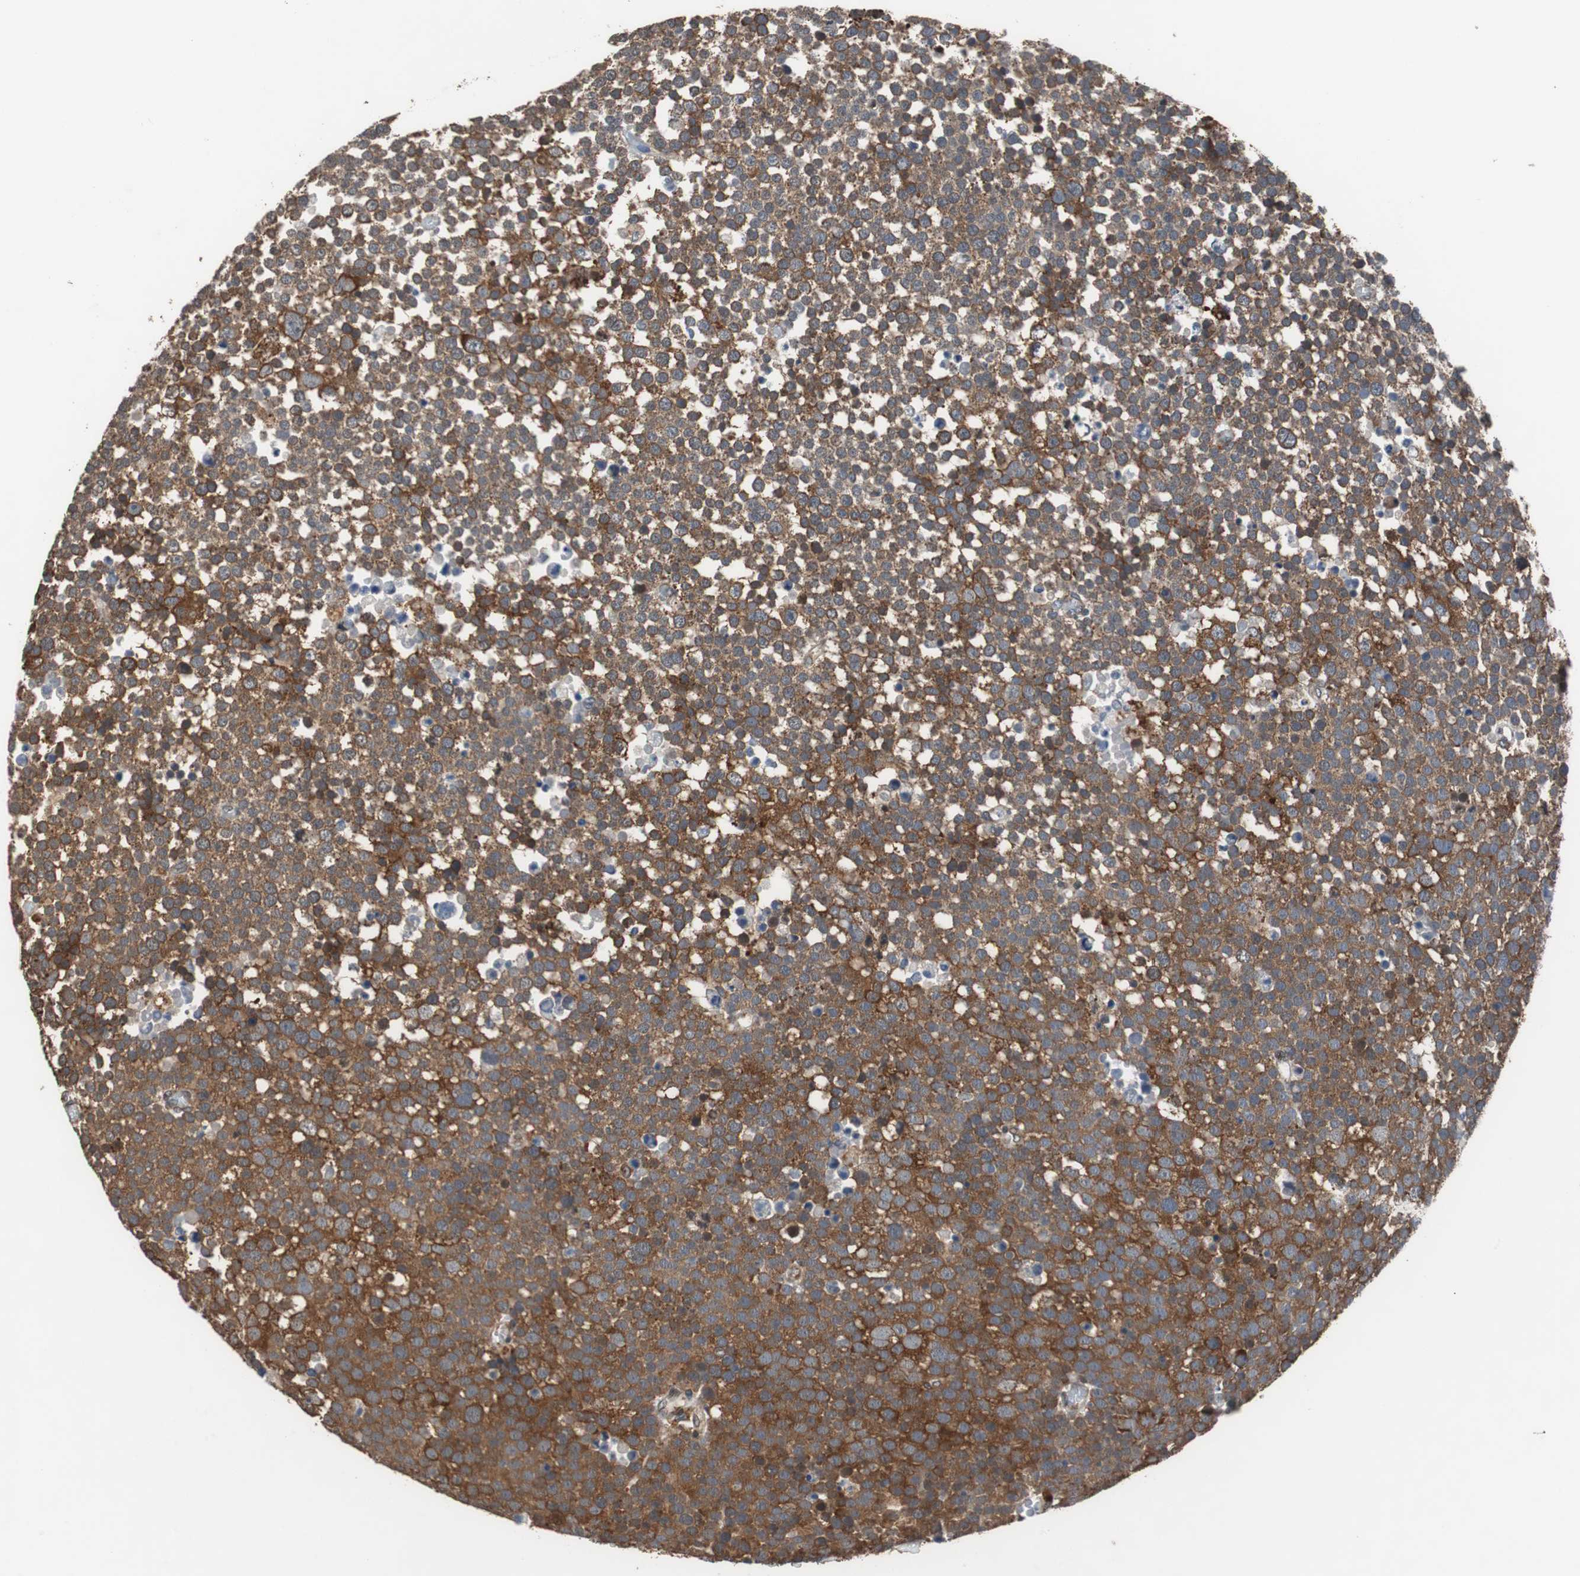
{"staining": {"intensity": "strong", "quantity": ">75%", "location": "cytoplasmic/membranous"}, "tissue": "testis cancer", "cell_type": "Tumor cells", "image_type": "cancer", "snomed": [{"axis": "morphology", "description": "Seminoma, NOS"}, {"axis": "topography", "description": "Testis"}], "caption": "An image showing strong cytoplasmic/membranous staining in about >75% of tumor cells in testis seminoma, as visualized by brown immunohistochemical staining.", "gene": "USP10", "patient": {"sex": "male", "age": 71}}